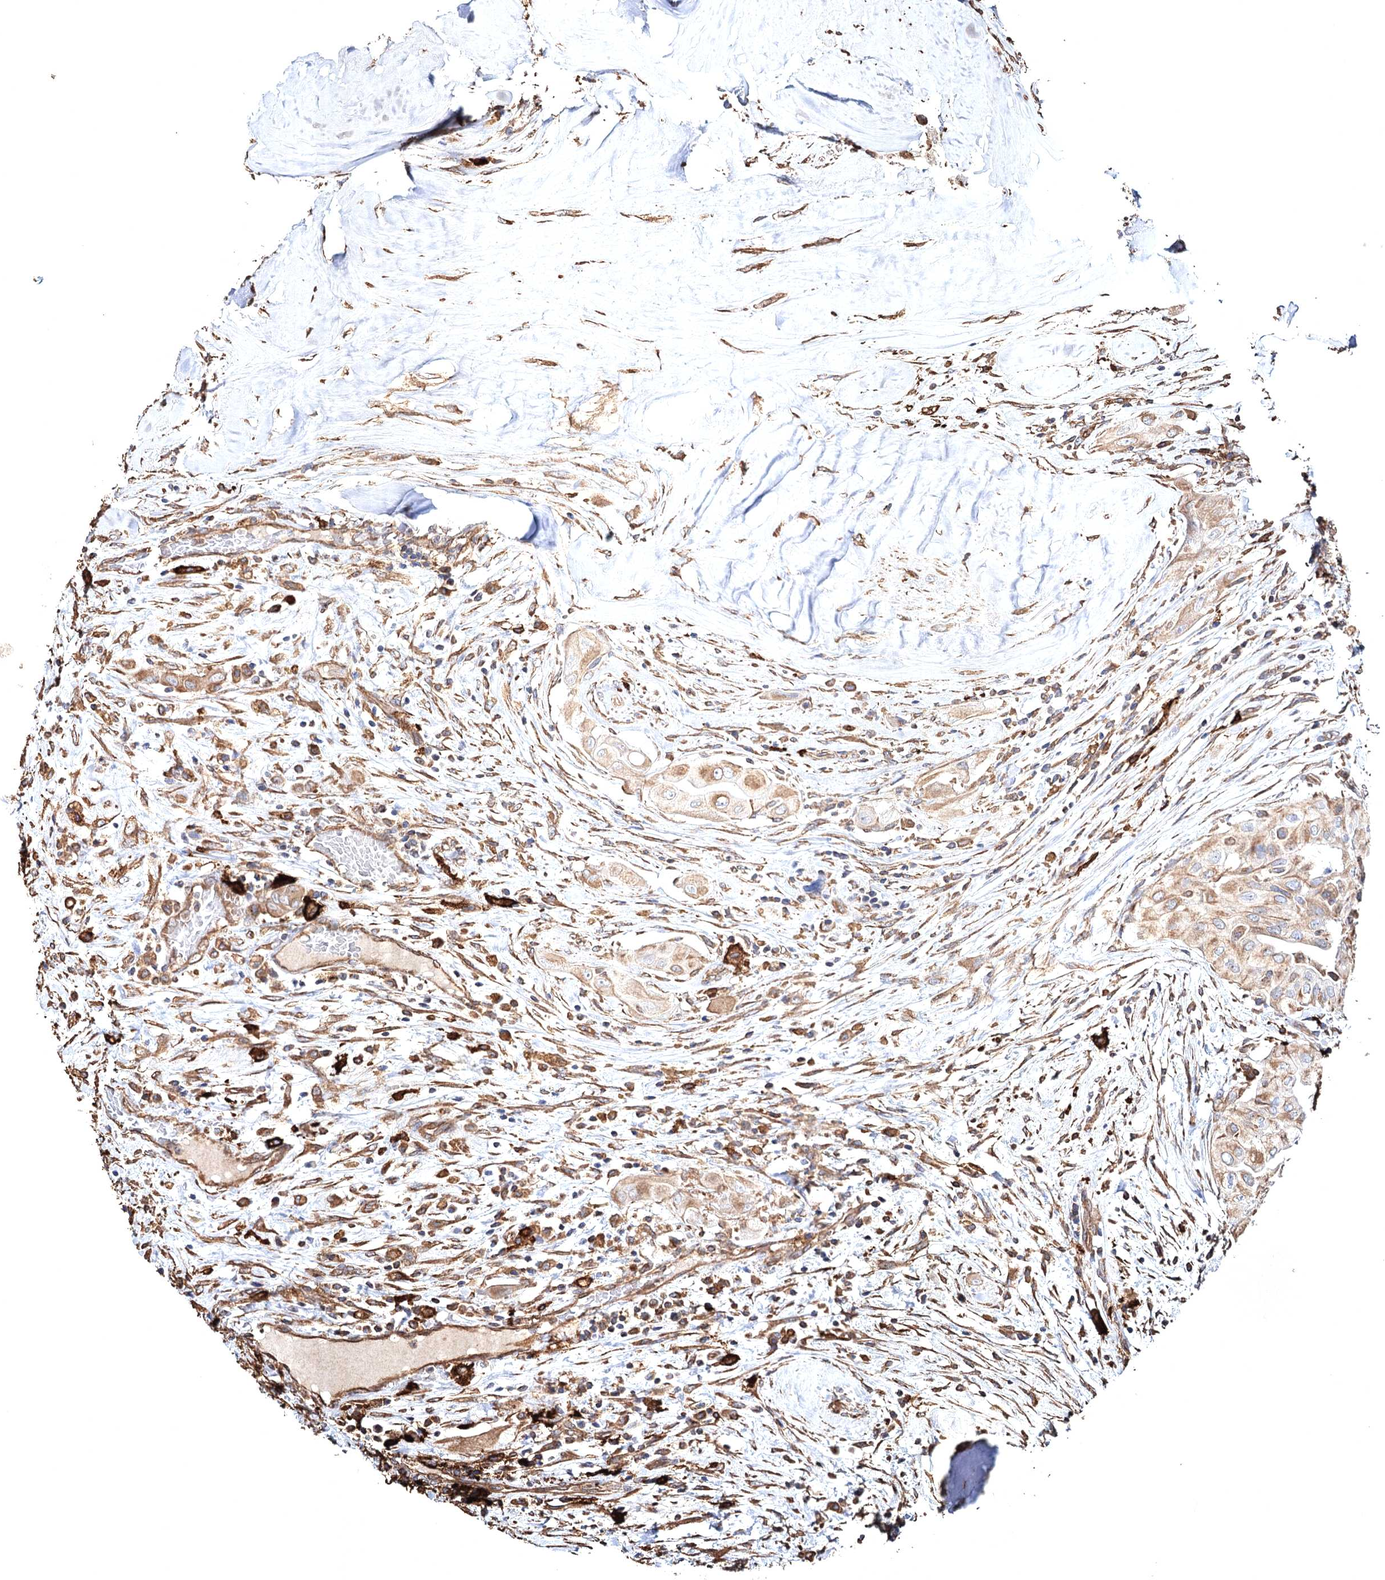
{"staining": {"intensity": "moderate", "quantity": ">75%", "location": "cytoplasmic/membranous"}, "tissue": "thyroid cancer", "cell_type": "Tumor cells", "image_type": "cancer", "snomed": [{"axis": "morphology", "description": "Papillary adenocarcinoma, NOS"}, {"axis": "topography", "description": "Thyroid gland"}], "caption": "High-magnification brightfield microscopy of papillary adenocarcinoma (thyroid) stained with DAB (brown) and counterstained with hematoxylin (blue). tumor cells exhibit moderate cytoplasmic/membranous expression is seen in approximately>75% of cells.", "gene": "CLEC4M", "patient": {"sex": "female", "age": 59}}